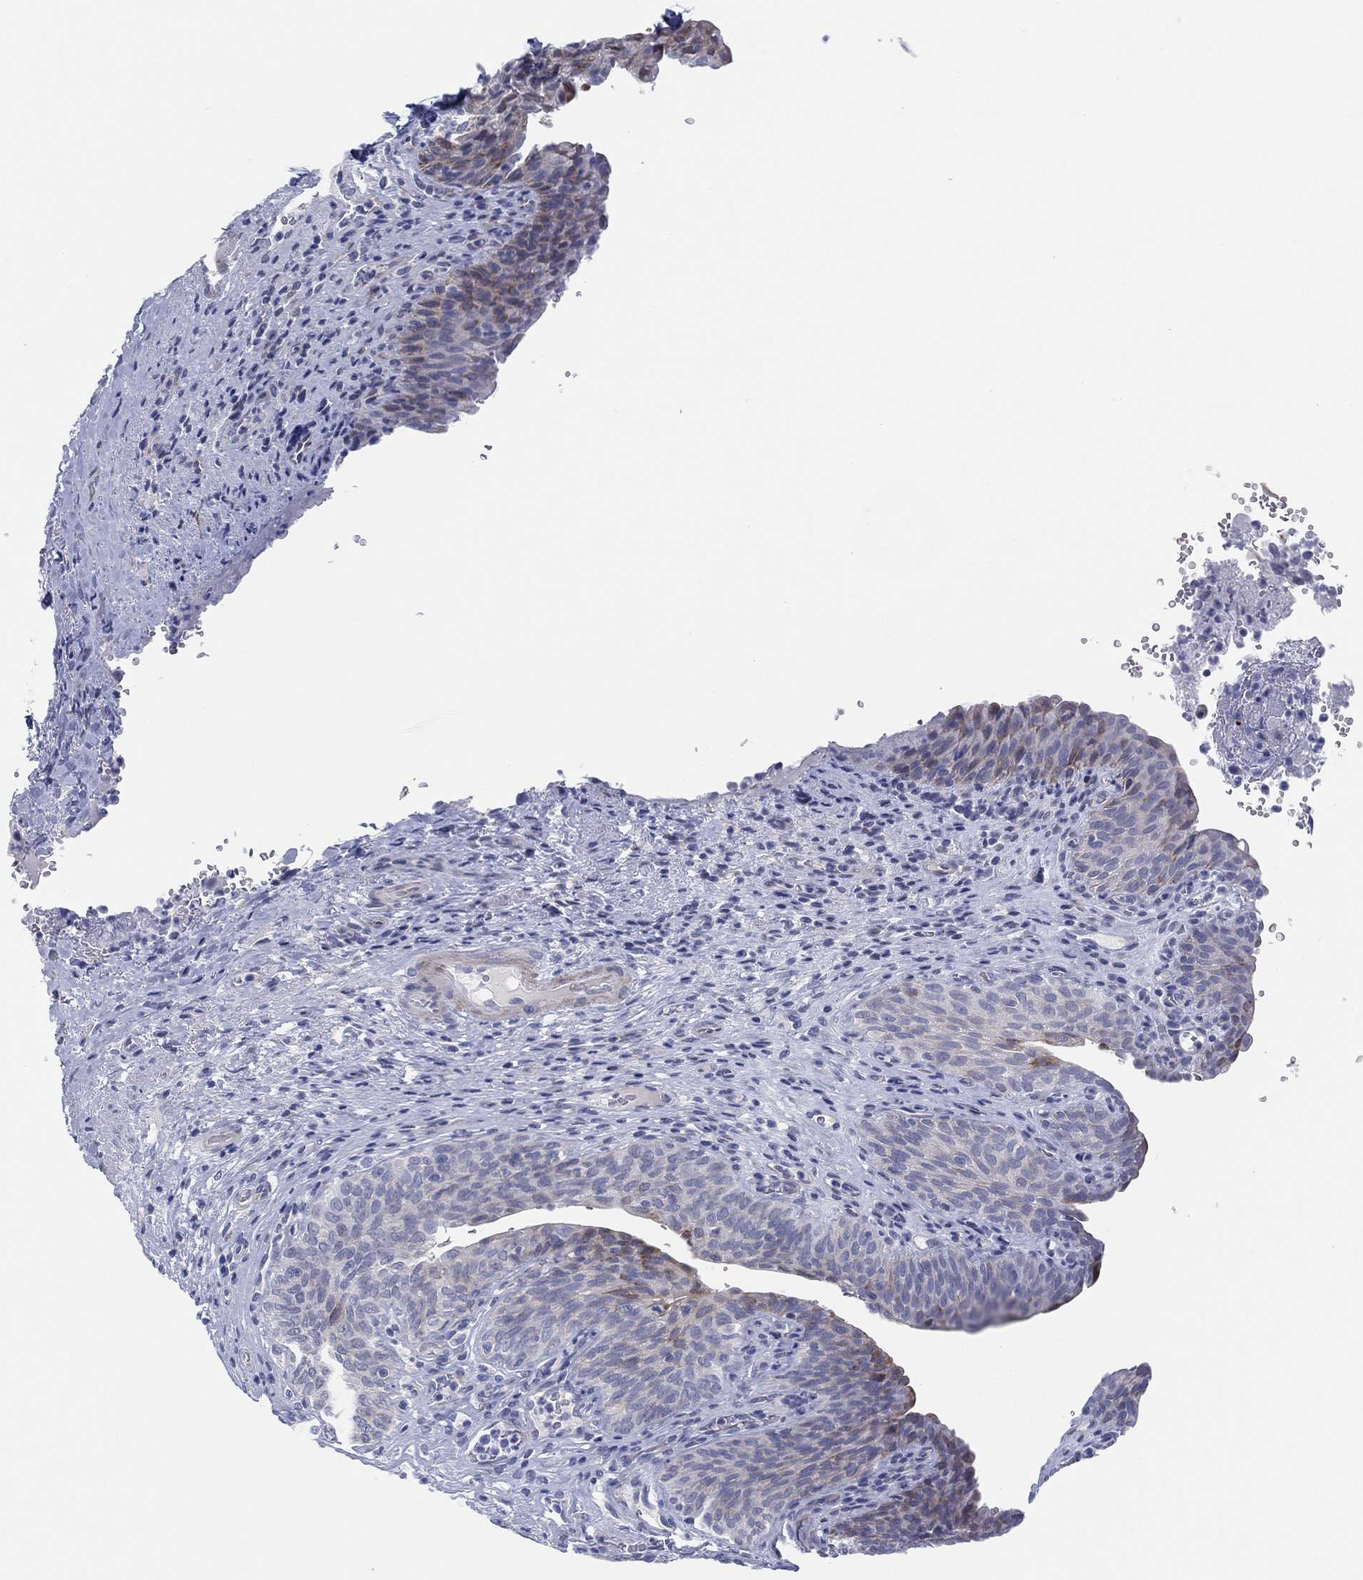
{"staining": {"intensity": "negative", "quantity": "none", "location": "none"}, "tissue": "urinary bladder", "cell_type": "Urothelial cells", "image_type": "normal", "snomed": [{"axis": "morphology", "description": "Normal tissue, NOS"}, {"axis": "topography", "description": "Urinary bladder"}], "caption": "Immunohistochemistry histopathology image of unremarkable urinary bladder: urinary bladder stained with DAB (3,3'-diaminobenzidine) reveals no significant protein staining in urothelial cells.", "gene": "HEATR4", "patient": {"sex": "male", "age": 66}}